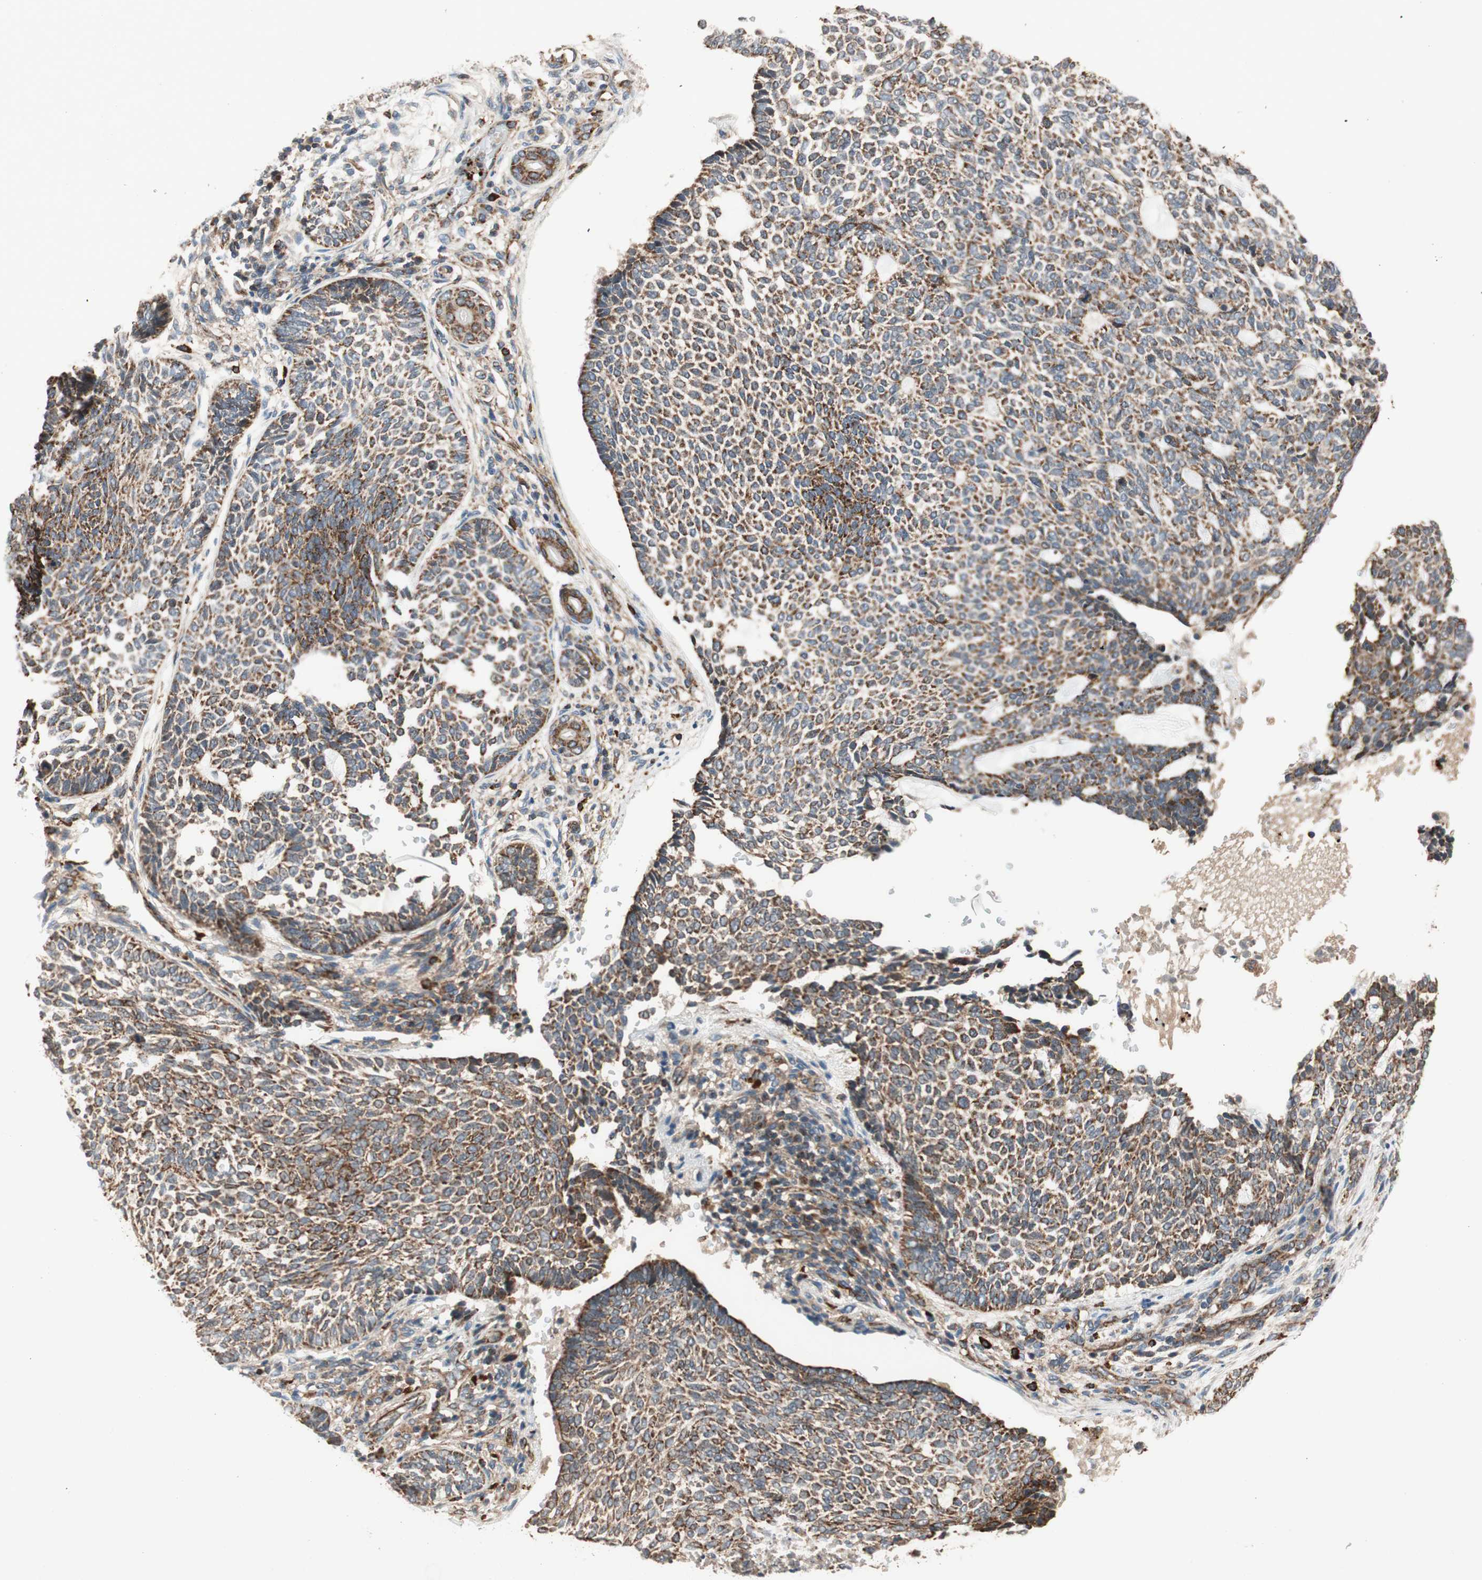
{"staining": {"intensity": "strong", "quantity": ">75%", "location": "cytoplasmic/membranous"}, "tissue": "skin cancer", "cell_type": "Tumor cells", "image_type": "cancer", "snomed": [{"axis": "morphology", "description": "Basal cell carcinoma"}, {"axis": "topography", "description": "Skin"}], "caption": "Tumor cells demonstrate high levels of strong cytoplasmic/membranous positivity in approximately >75% of cells in skin basal cell carcinoma.", "gene": "AKAP1", "patient": {"sex": "male", "age": 87}}